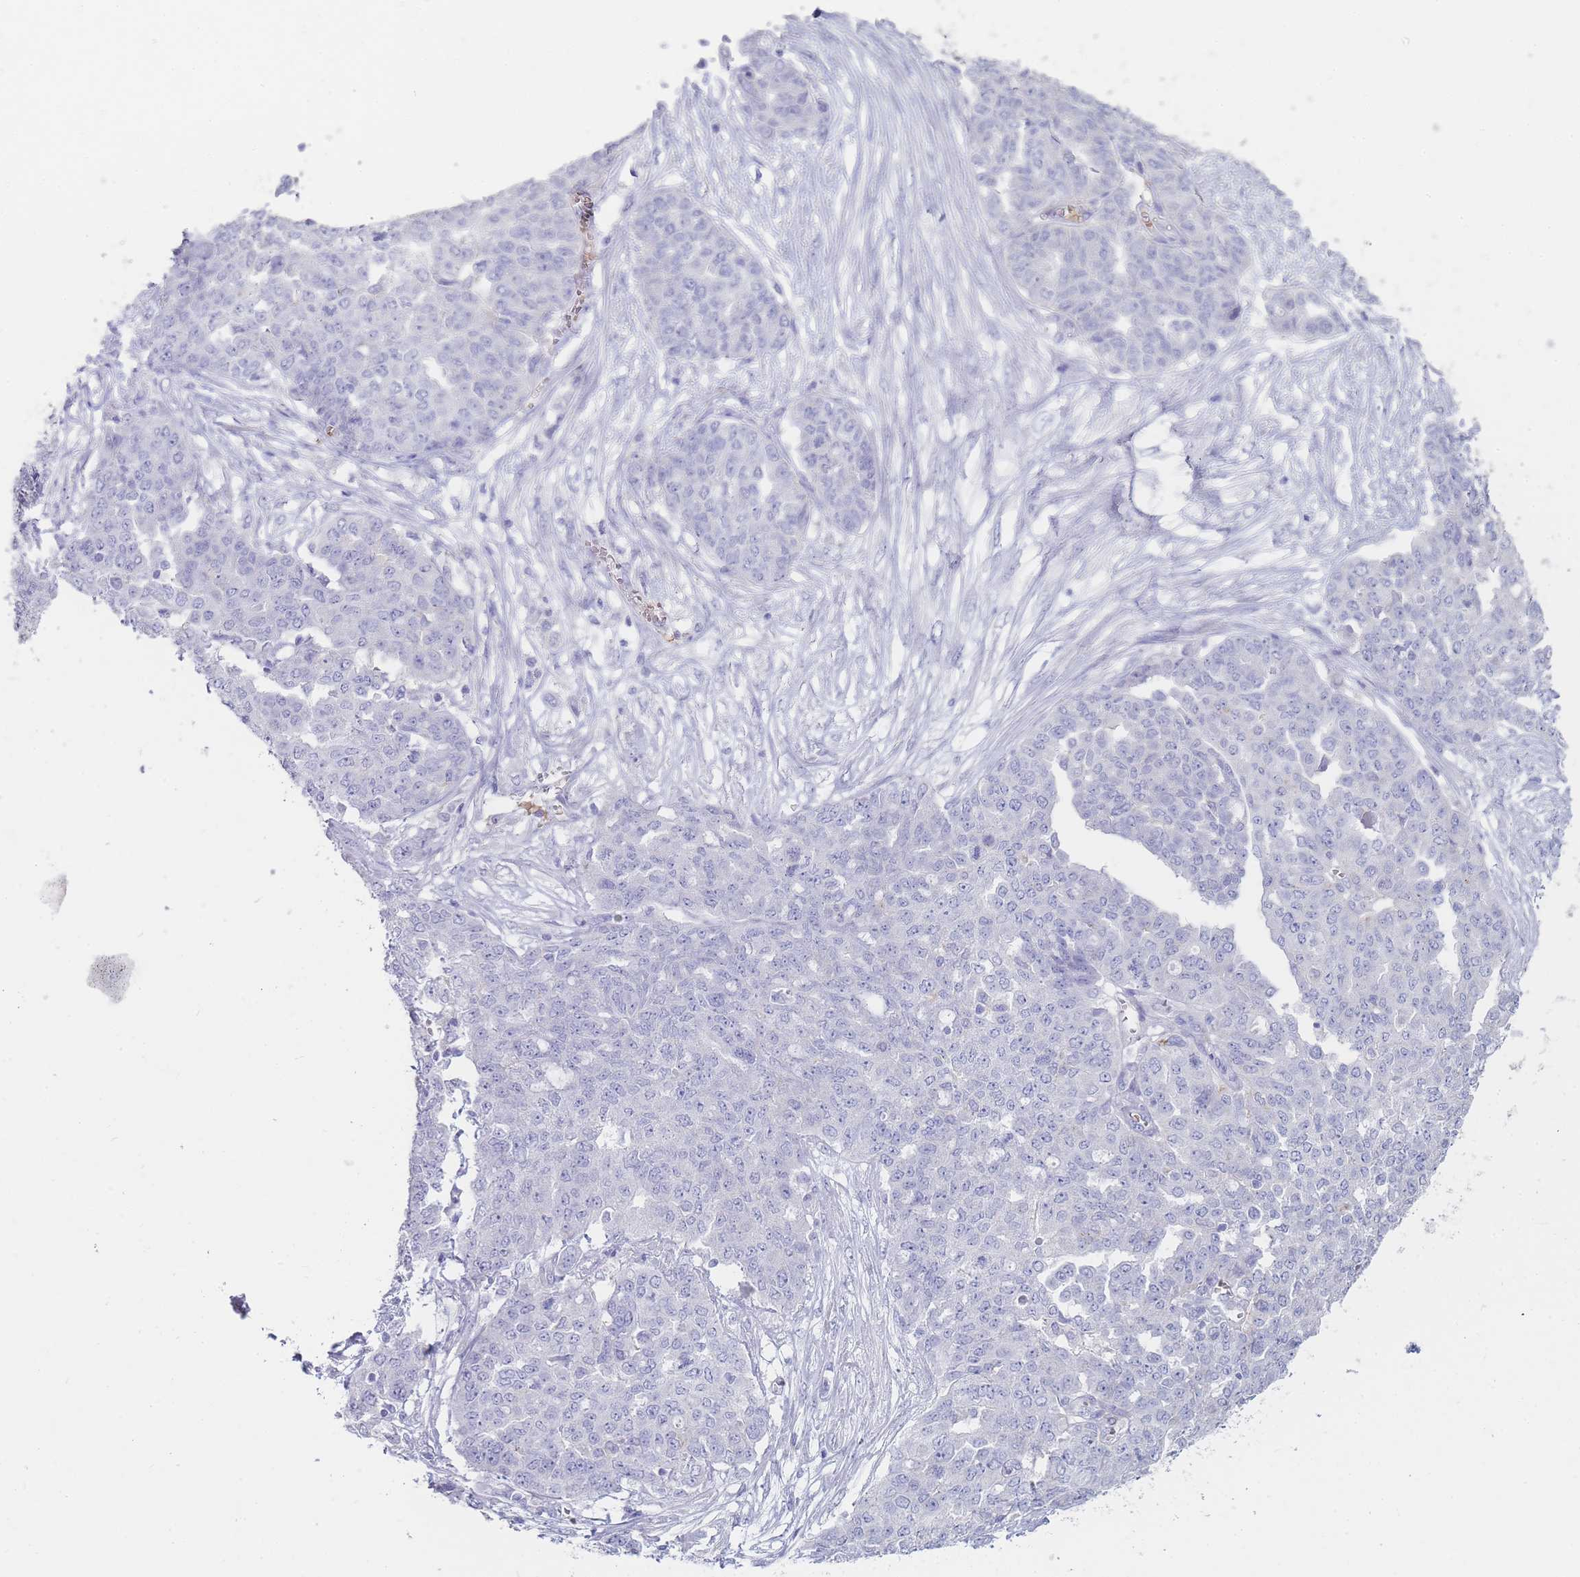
{"staining": {"intensity": "negative", "quantity": "none", "location": "none"}, "tissue": "ovarian cancer", "cell_type": "Tumor cells", "image_type": "cancer", "snomed": [{"axis": "morphology", "description": "Cystadenocarcinoma, serous, NOS"}, {"axis": "topography", "description": "Soft tissue"}, {"axis": "topography", "description": "Ovary"}], "caption": "The image exhibits no significant expression in tumor cells of ovarian serous cystadenocarcinoma.", "gene": "HBG2", "patient": {"sex": "female", "age": 57}}